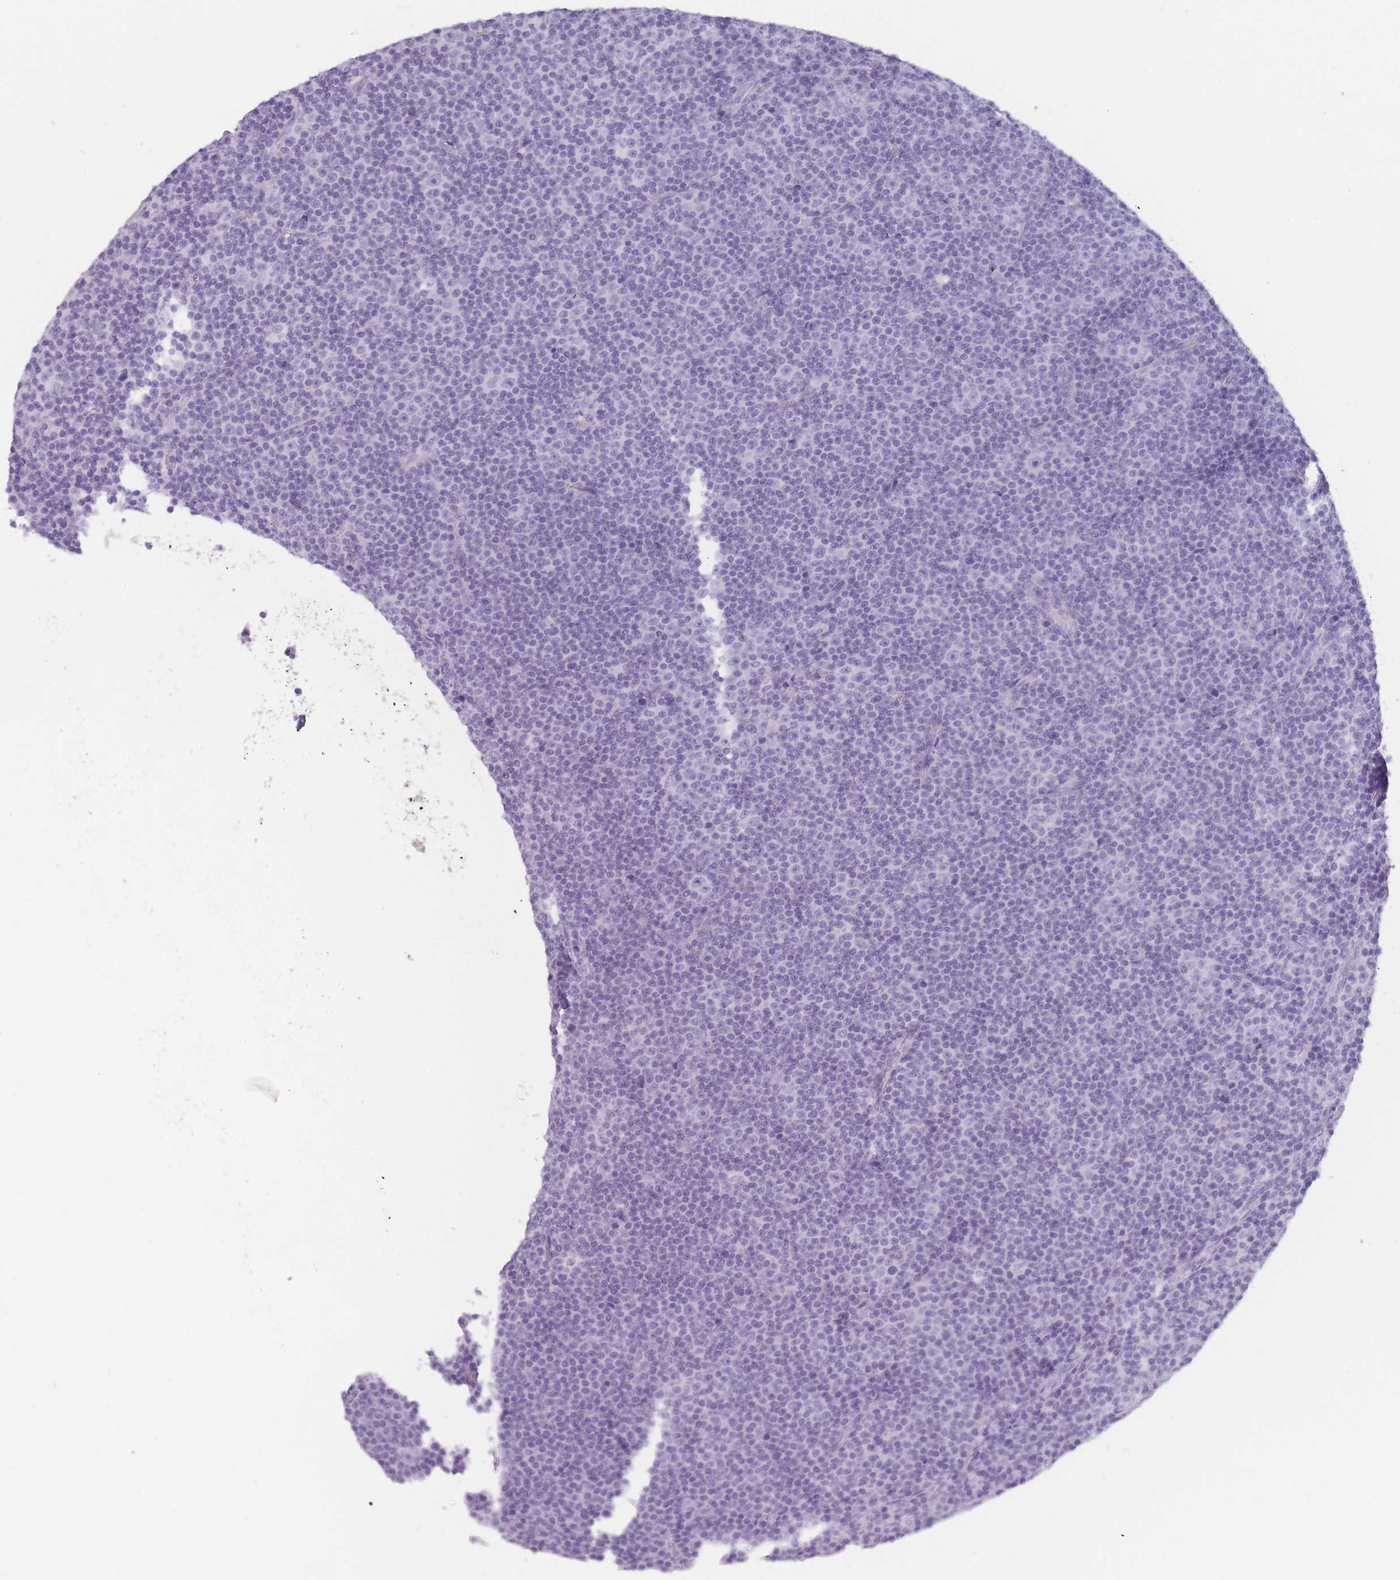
{"staining": {"intensity": "negative", "quantity": "none", "location": "none"}, "tissue": "lymphoma", "cell_type": "Tumor cells", "image_type": "cancer", "snomed": [{"axis": "morphology", "description": "Malignant lymphoma, non-Hodgkin's type, Low grade"}, {"axis": "topography", "description": "Lymph node"}], "caption": "A high-resolution micrograph shows IHC staining of malignant lymphoma, non-Hodgkin's type (low-grade), which reveals no significant expression in tumor cells.", "gene": "TCP11", "patient": {"sex": "female", "age": 67}}